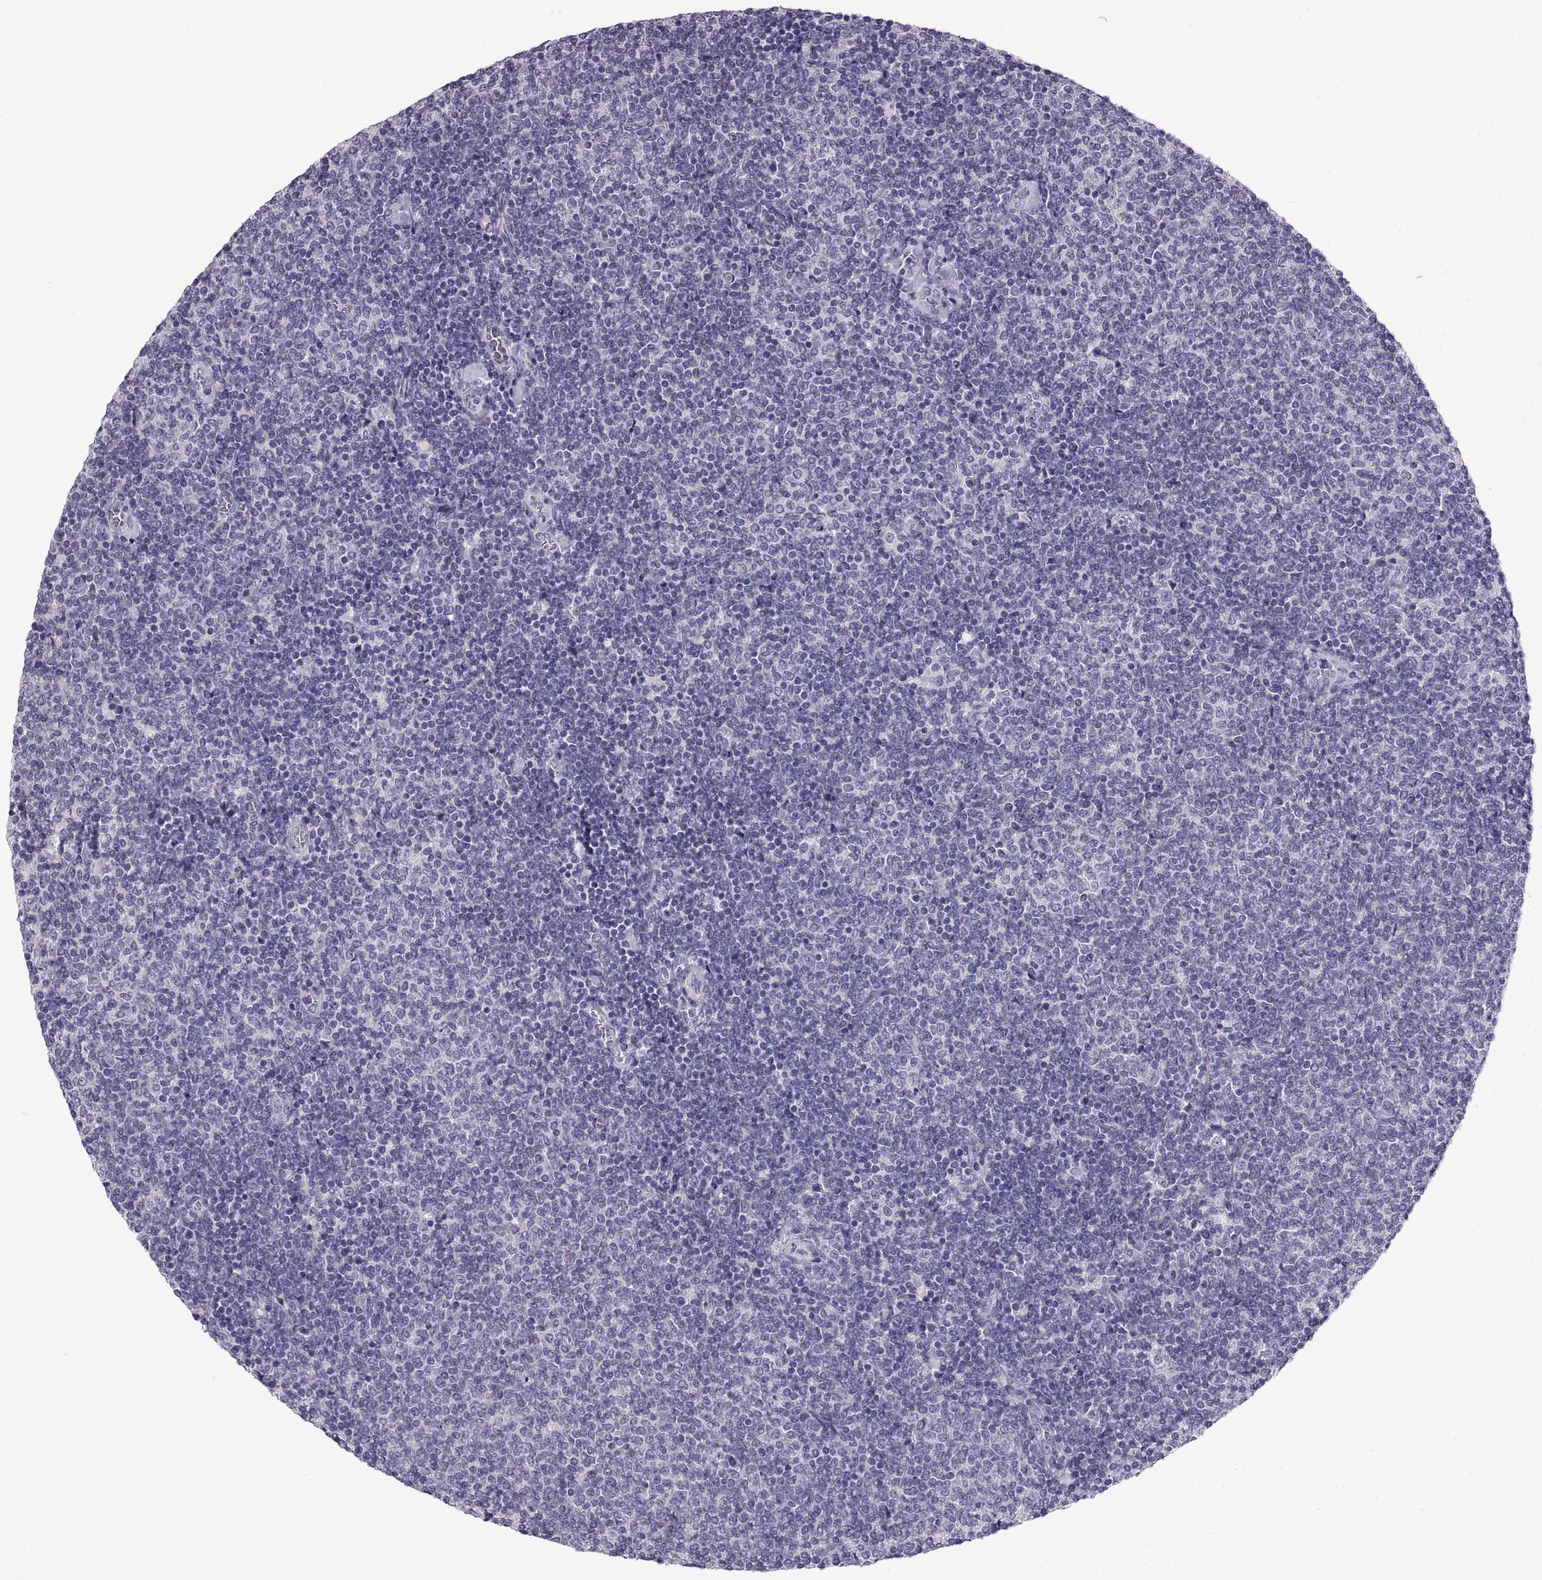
{"staining": {"intensity": "negative", "quantity": "none", "location": "none"}, "tissue": "lymphoma", "cell_type": "Tumor cells", "image_type": "cancer", "snomed": [{"axis": "morphology", "description": "Malignant lymphoma, non-Hodgkin's type, Low grade"}, {"axis": "topography", "description": "Lymph node"}], "caption": "Tumor cells are negative for brown protein staining in low-grade malignant lymphoma, non-Hodgkin's type.", "gene": "CRYBB3", "patient": {"sex": "male", "age": 52}}